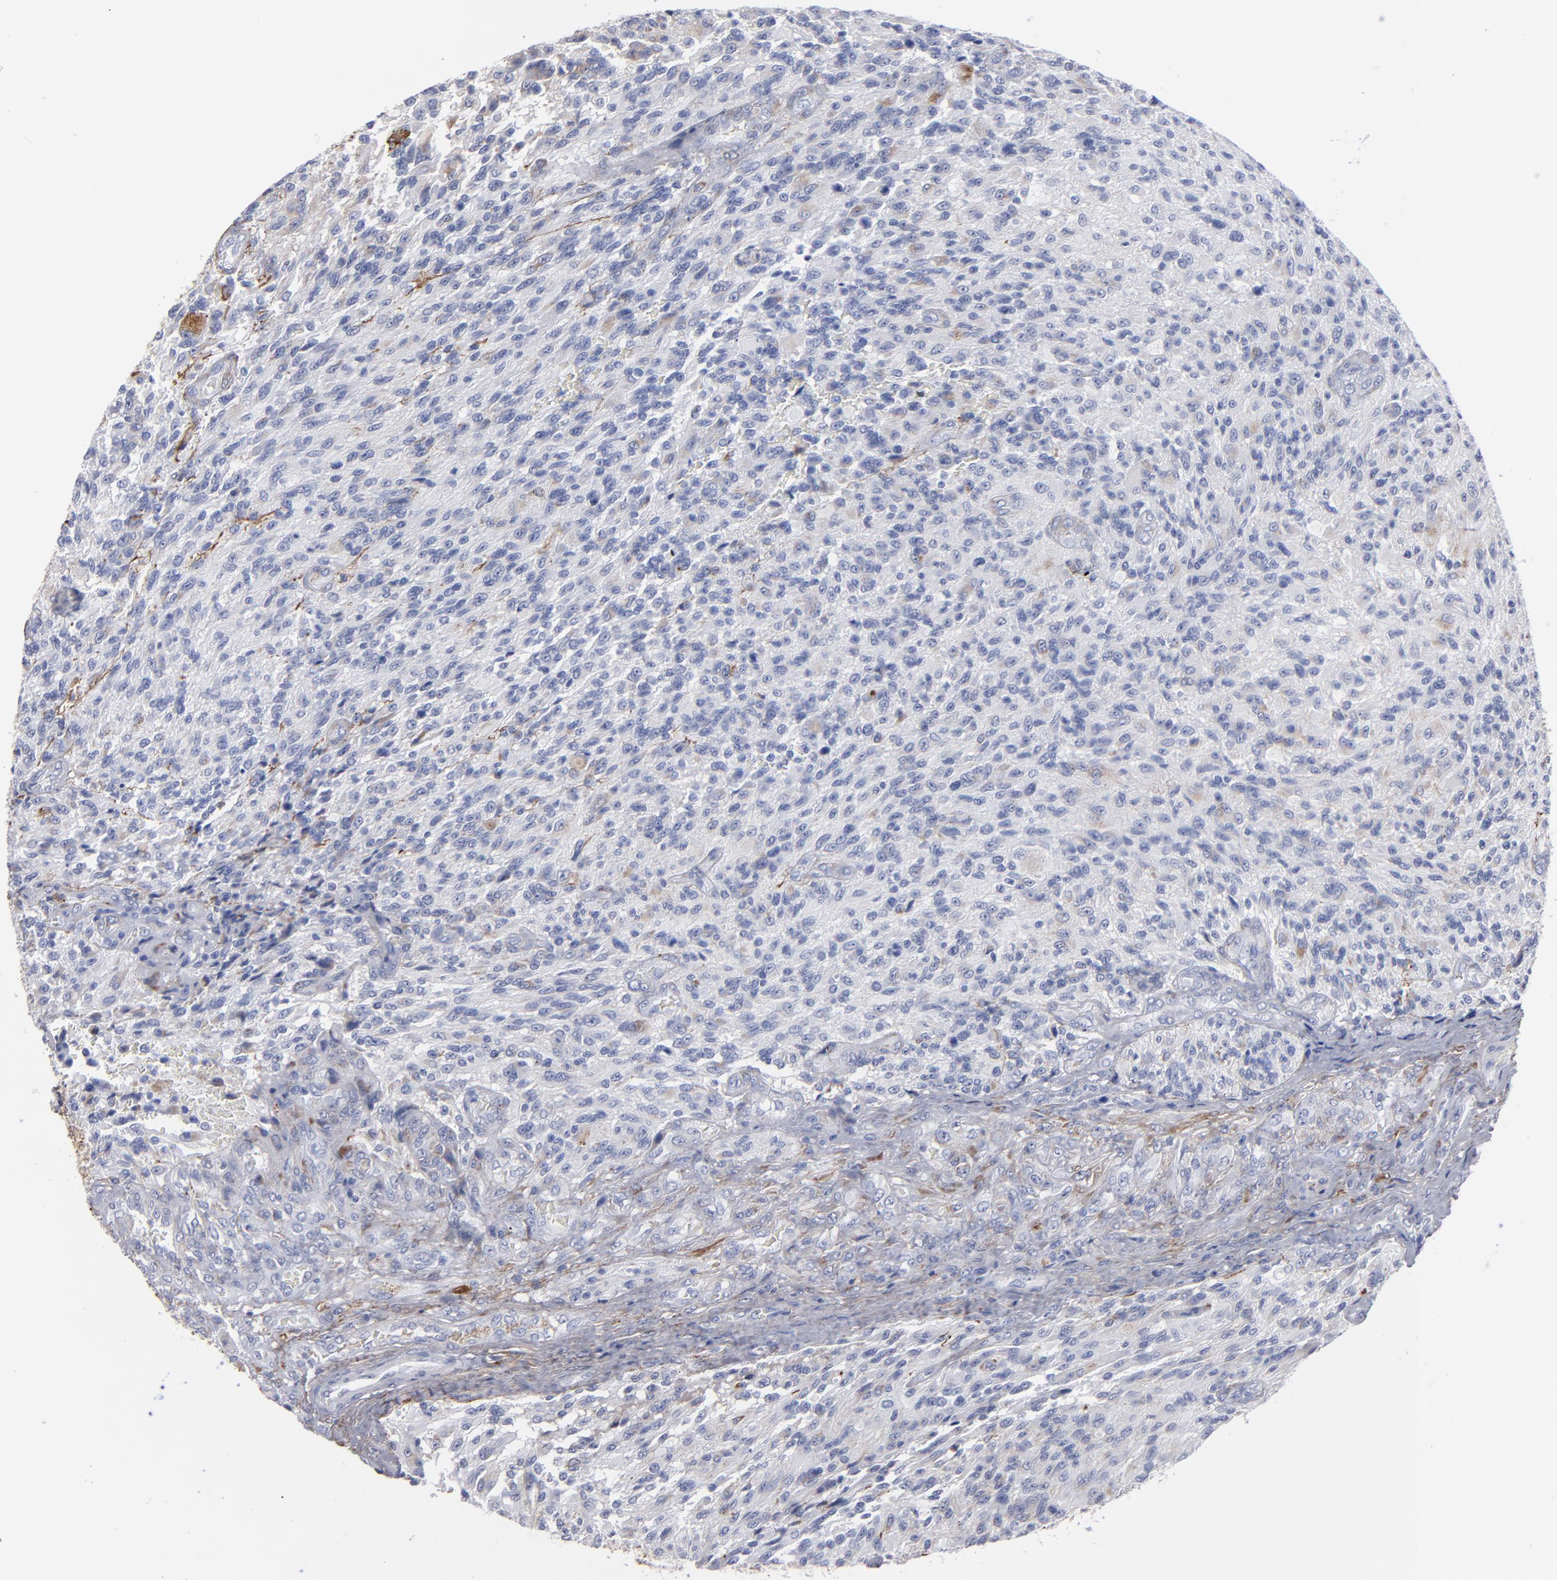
{"staining": {"intensity": "negative", "quantity": "none", "location": "none"}, "tissue": "glioma", "cell_type": "Tumor cells", "image_type": "cancer", "snomed": [{"axis": "morphology", "description": "Normal tissue, NOS"}, {"axis": "morphology", "description": "Glioma, malignant, High grade"}, {"axis": "topography", "description": "Cerebral cortex"}], "caption": "Immunohistochemistry (IHC) image of human glioma stained for a protein (brown), which reveals no staining in tumor cells. Brightfield microscopy of immunohistochemistry stained with DAB (3,3'-diaminobenzidine) (brown) and hematoxylin (blue), captured at high magnification.", "gene": "EMILIN1", "patient": {"sex": "male", "age": 56}}